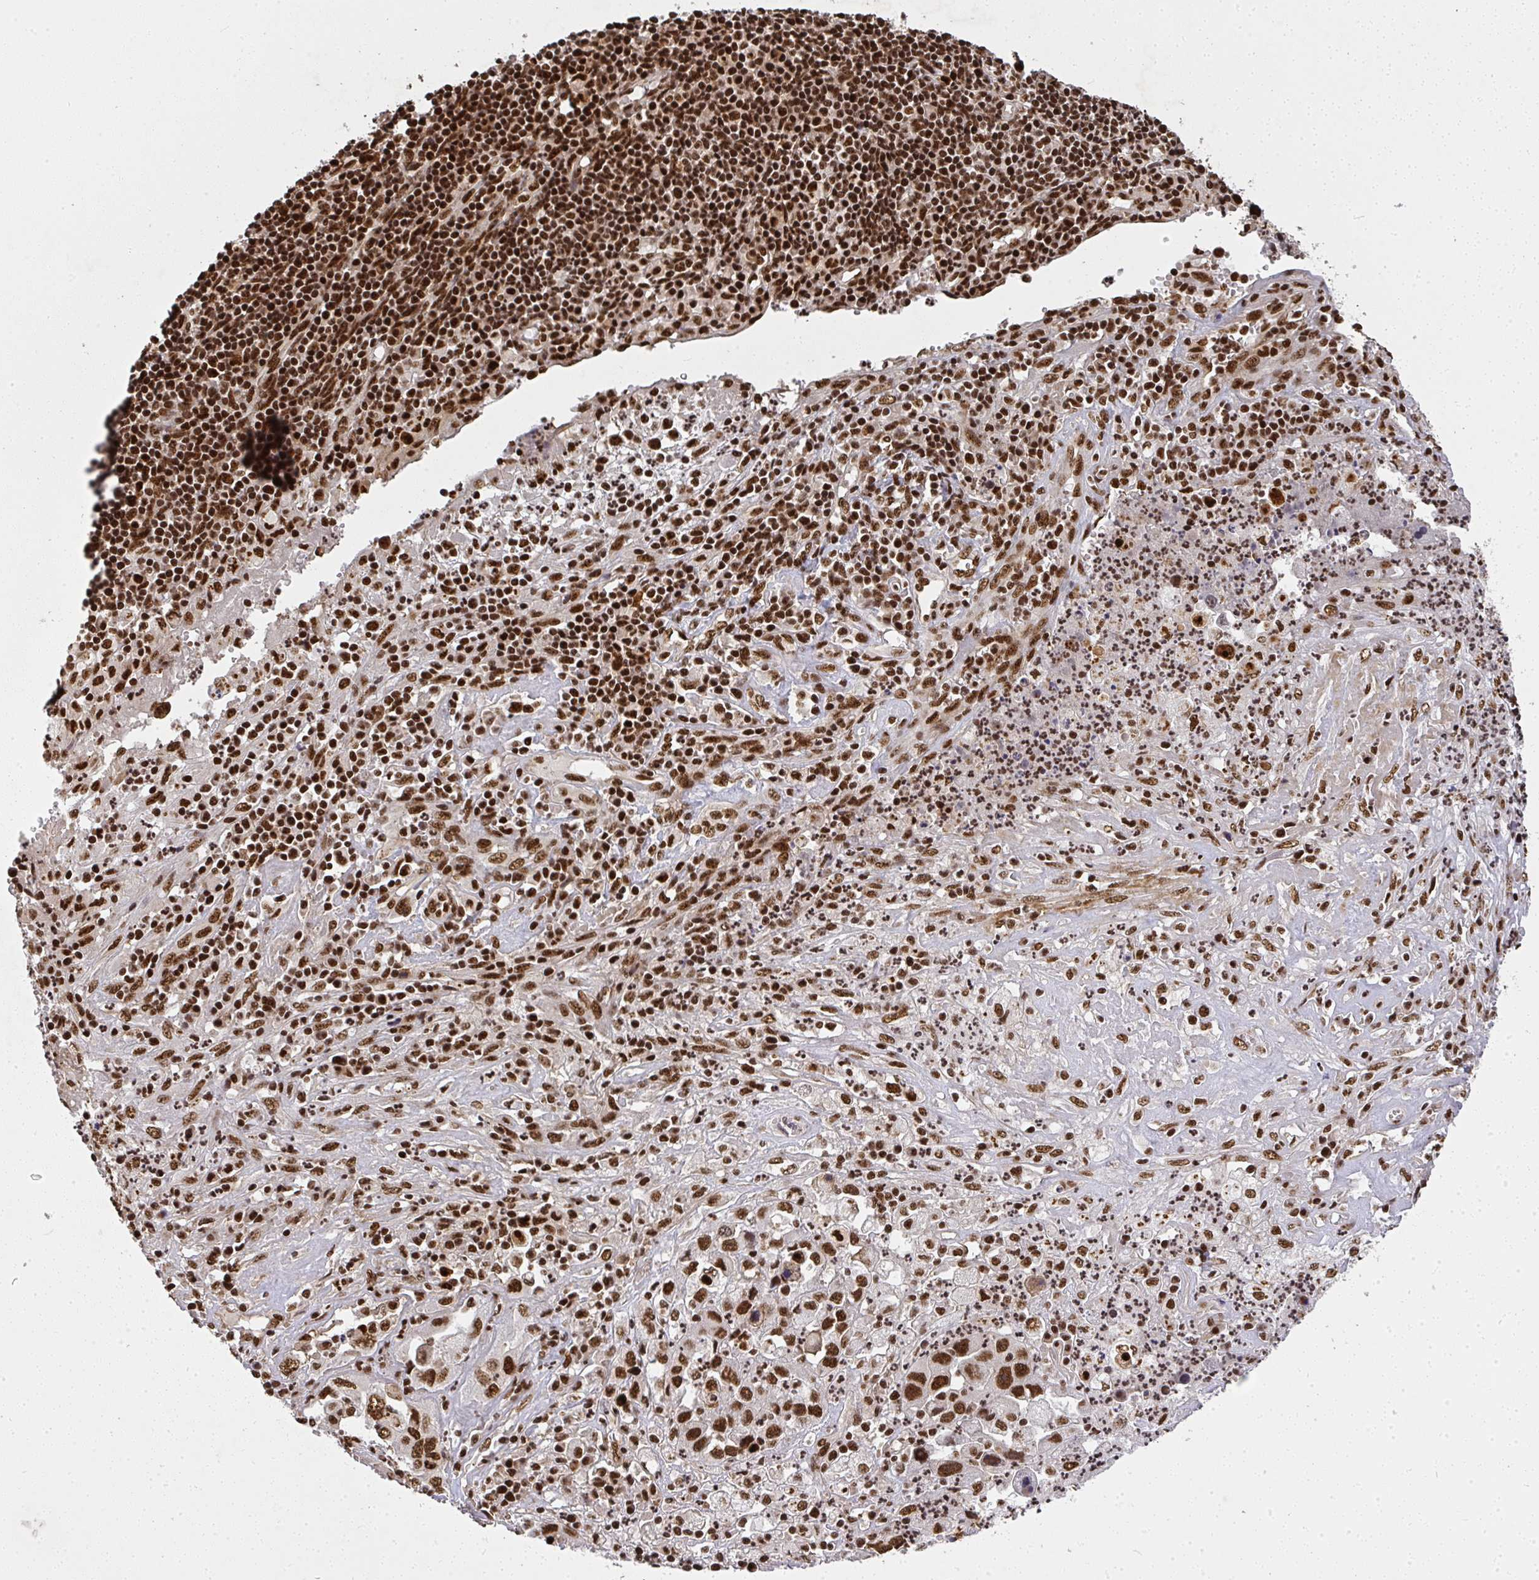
{"staining": {"intensity": "strong", "quantity": ">75%", "location": "nuclear"}, "tissue": "endometrial cancer", "cell_type": "Tumor cells", "image_type": "cancer", "snomed": [{"axis": "morphology", "description": "Adenocarcinoma, NOS"}, {"axis": "topography", "description": "Uterus"}], "caption": "This is a micrograph of IHC staining of endometrial cancer (adenocarcinoma), which shows strong expression in the nuclear of tumor cells.", "gene": "U2AF1", "patient": {"sex": "female", "age": 62}}